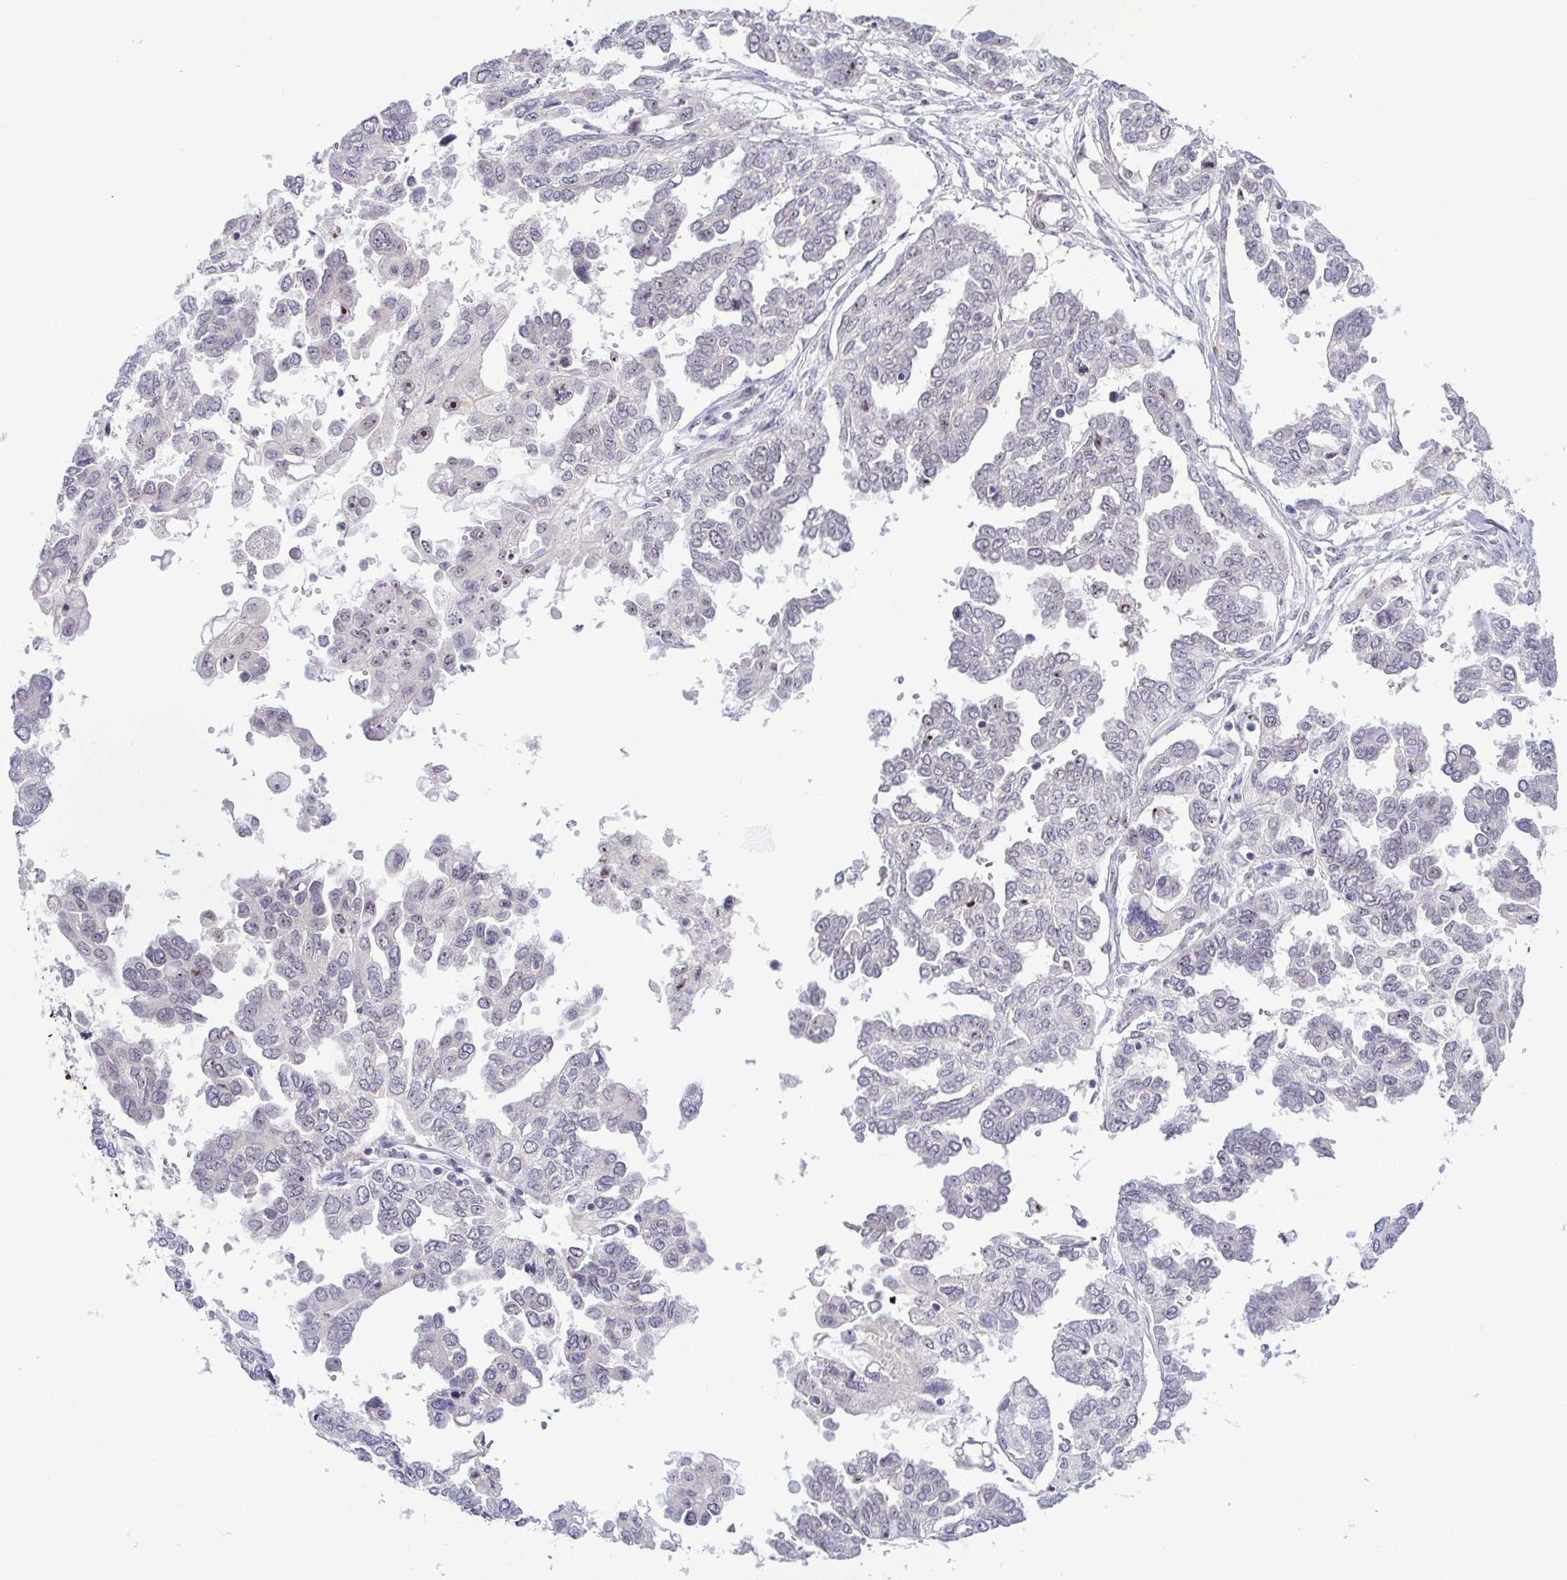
{"staining": {"intensity": "weak", "quantity": "<25%", "location": "nuclear"}, "tissue": "ovarian cancer", "cell_type": "Tumor cells", "image_type": "cancer", "snomed": [{"axis": "morphology", "description": "Cystadenocarcinoma, serous, NOS"}, {"axis": "topography", "description": "Ovary"}], "caption": "The micrograph shows no significant staining in tumor cells of ovarian cancer (serous cystadenocarcinoma). (DAB (3,3'-diaminobenzidine) IHC visualized using brightfield microscopy, high magnification).", "gene": "RSL24D1", "patient": {"sex": "female", "age": 53}}